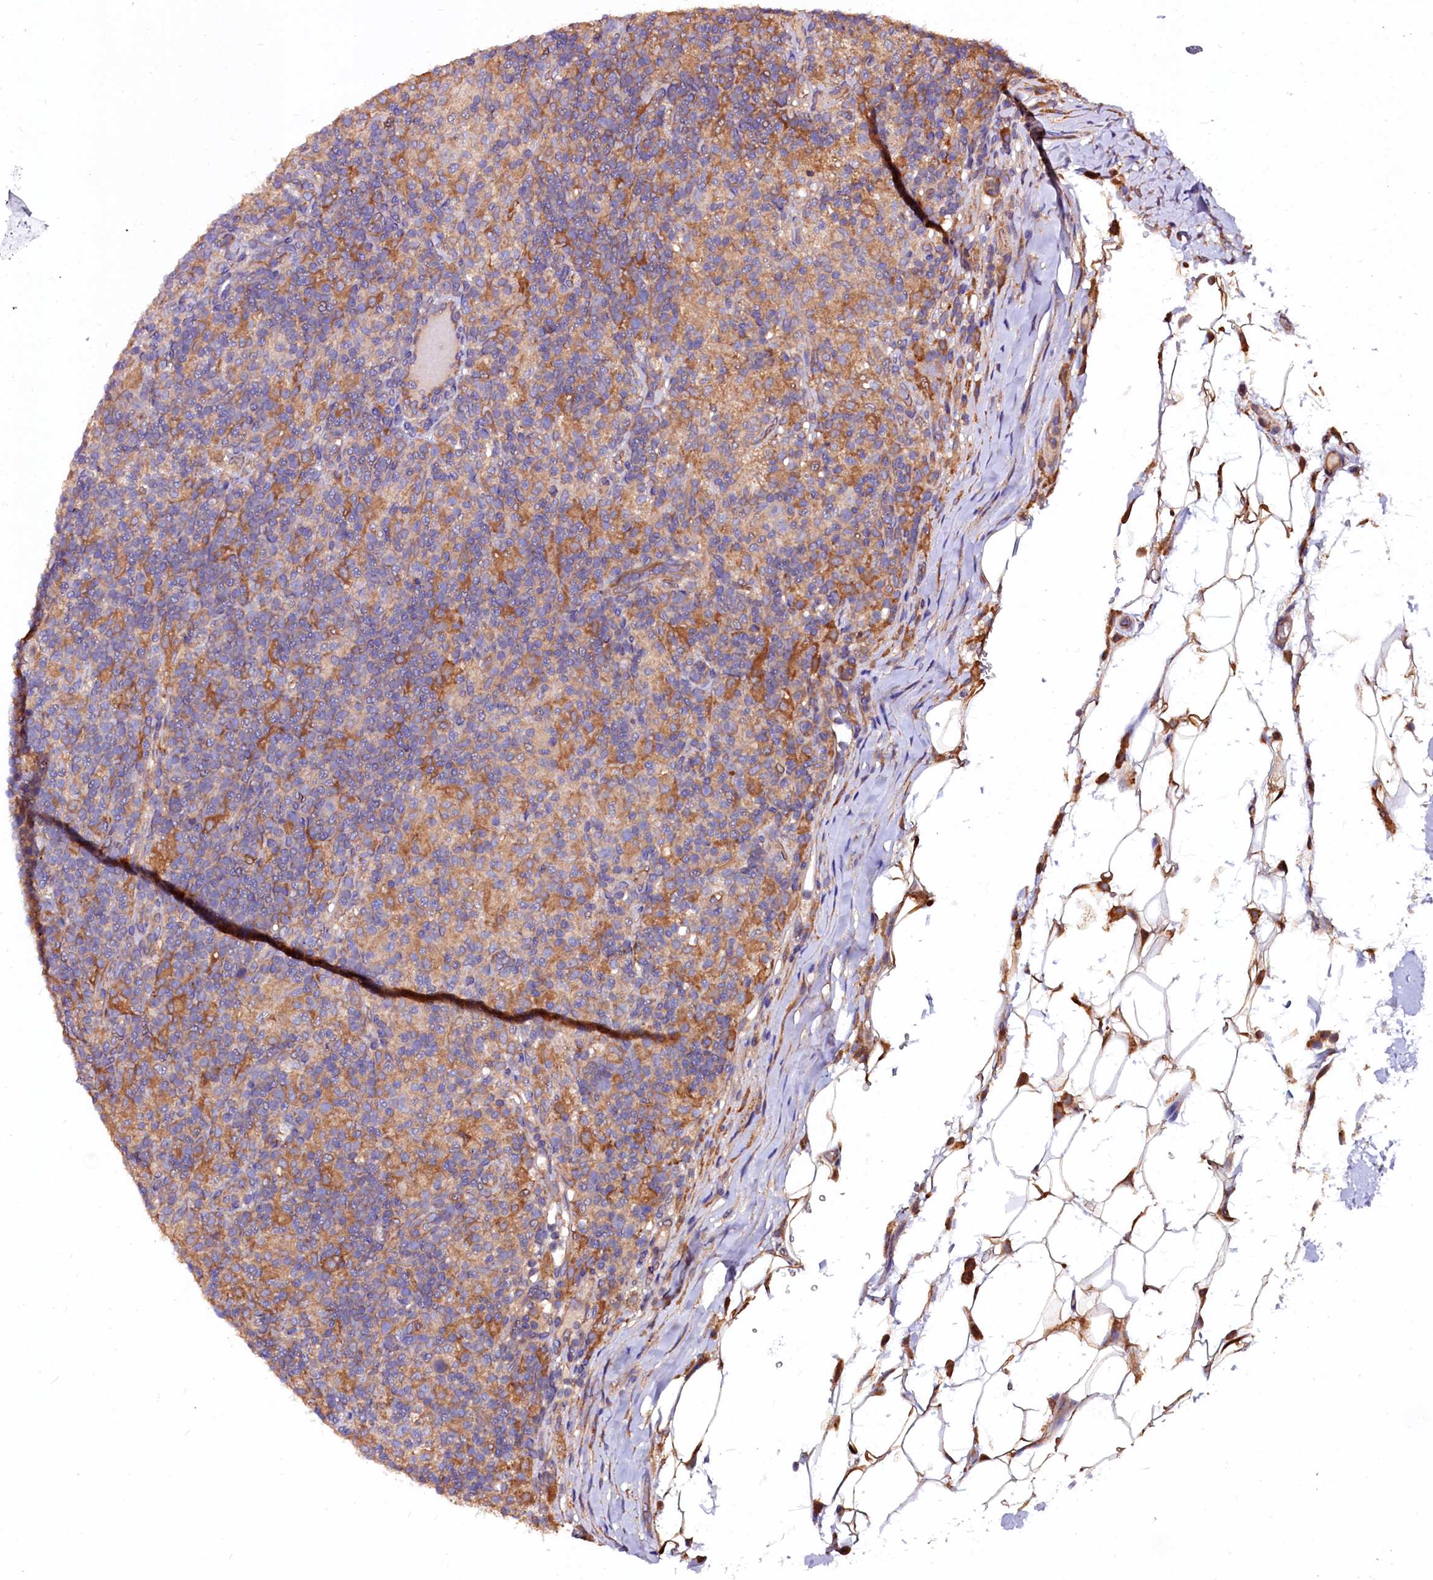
{"staining": {"intensity": "moderate", "quantity": ">75%", "location": "cytoplasmic/membranous"}, "tissue": "lymphoma", "cell_type": "Tumor cells", "image_type": "cancer", "snomed": [{"axis": "morphology", "description": "Hodgkin's disease, NOS"}, {"axis": "topography", "description": "Lymph node"}], "caption": "High-magnification brightfield microscopy of lymphoma stained with DAB (3,3'-diaminobenzidine) (brown) and counterstained with hematoxylin (blue). tumor cells exhibit moderate cytoplasmic/membranous positivity is appreciated in approximately>75% of cells.", "gene": "APPL2", "patient": {"sex": "male", "age": 70}}